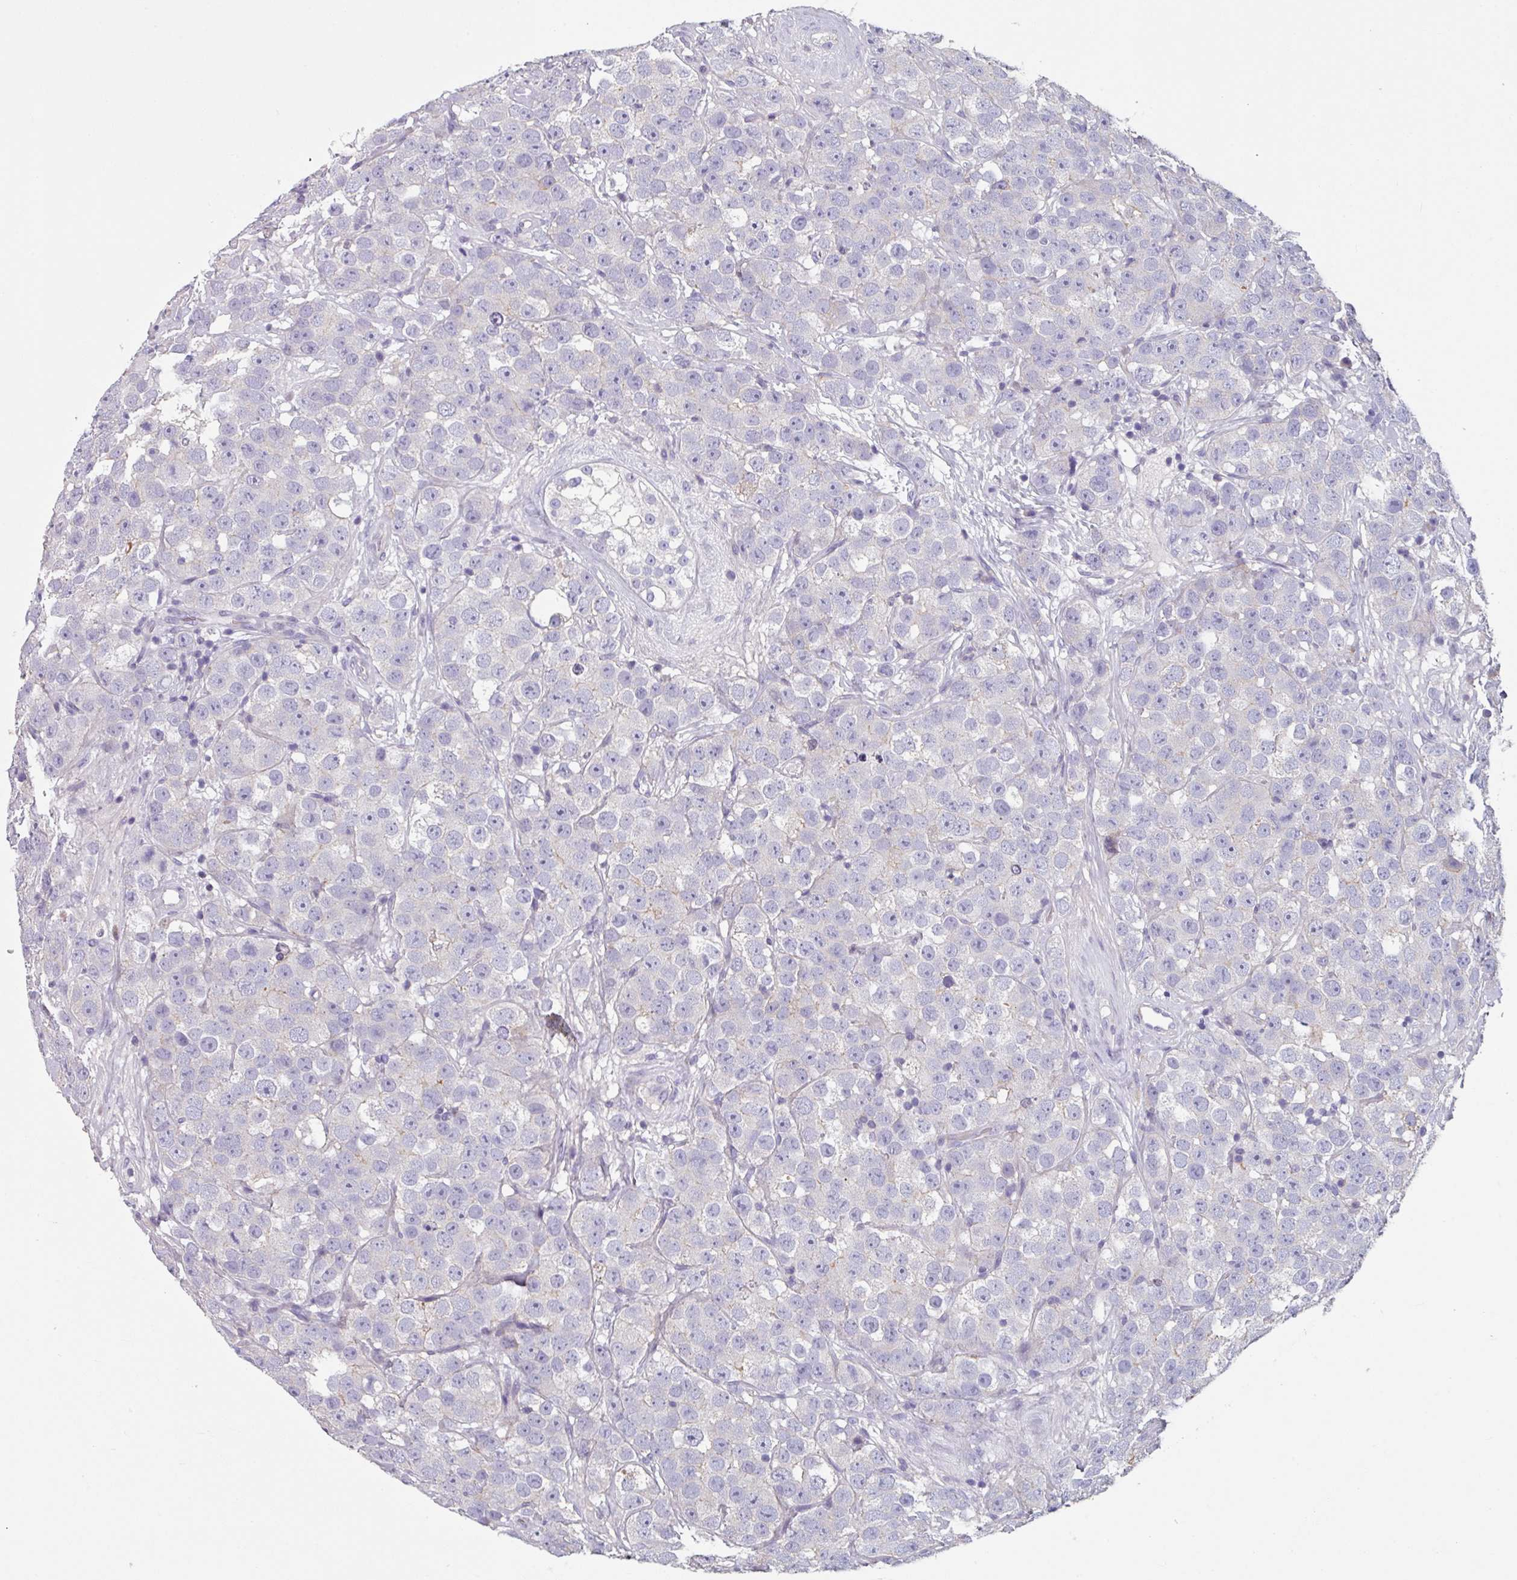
{"staining": {"intensity": "negative", "quantity": "none", "location": "none"}, "tissue": "testis cancer", "cell_type": "Tumor cells", "image_type": "cancer", "snomed": [{"axis": "morphology", "description": "Seminoma, NOS"}, {"axis": "topography", "description": "Testis"}], "caption": "Seminoma (testis) stained for a protein using immunohistochemistry (IHC) shows no staining tumor cells.", "gene": "TMEM132A", "patient": {"sex": "male", "age": 28}}